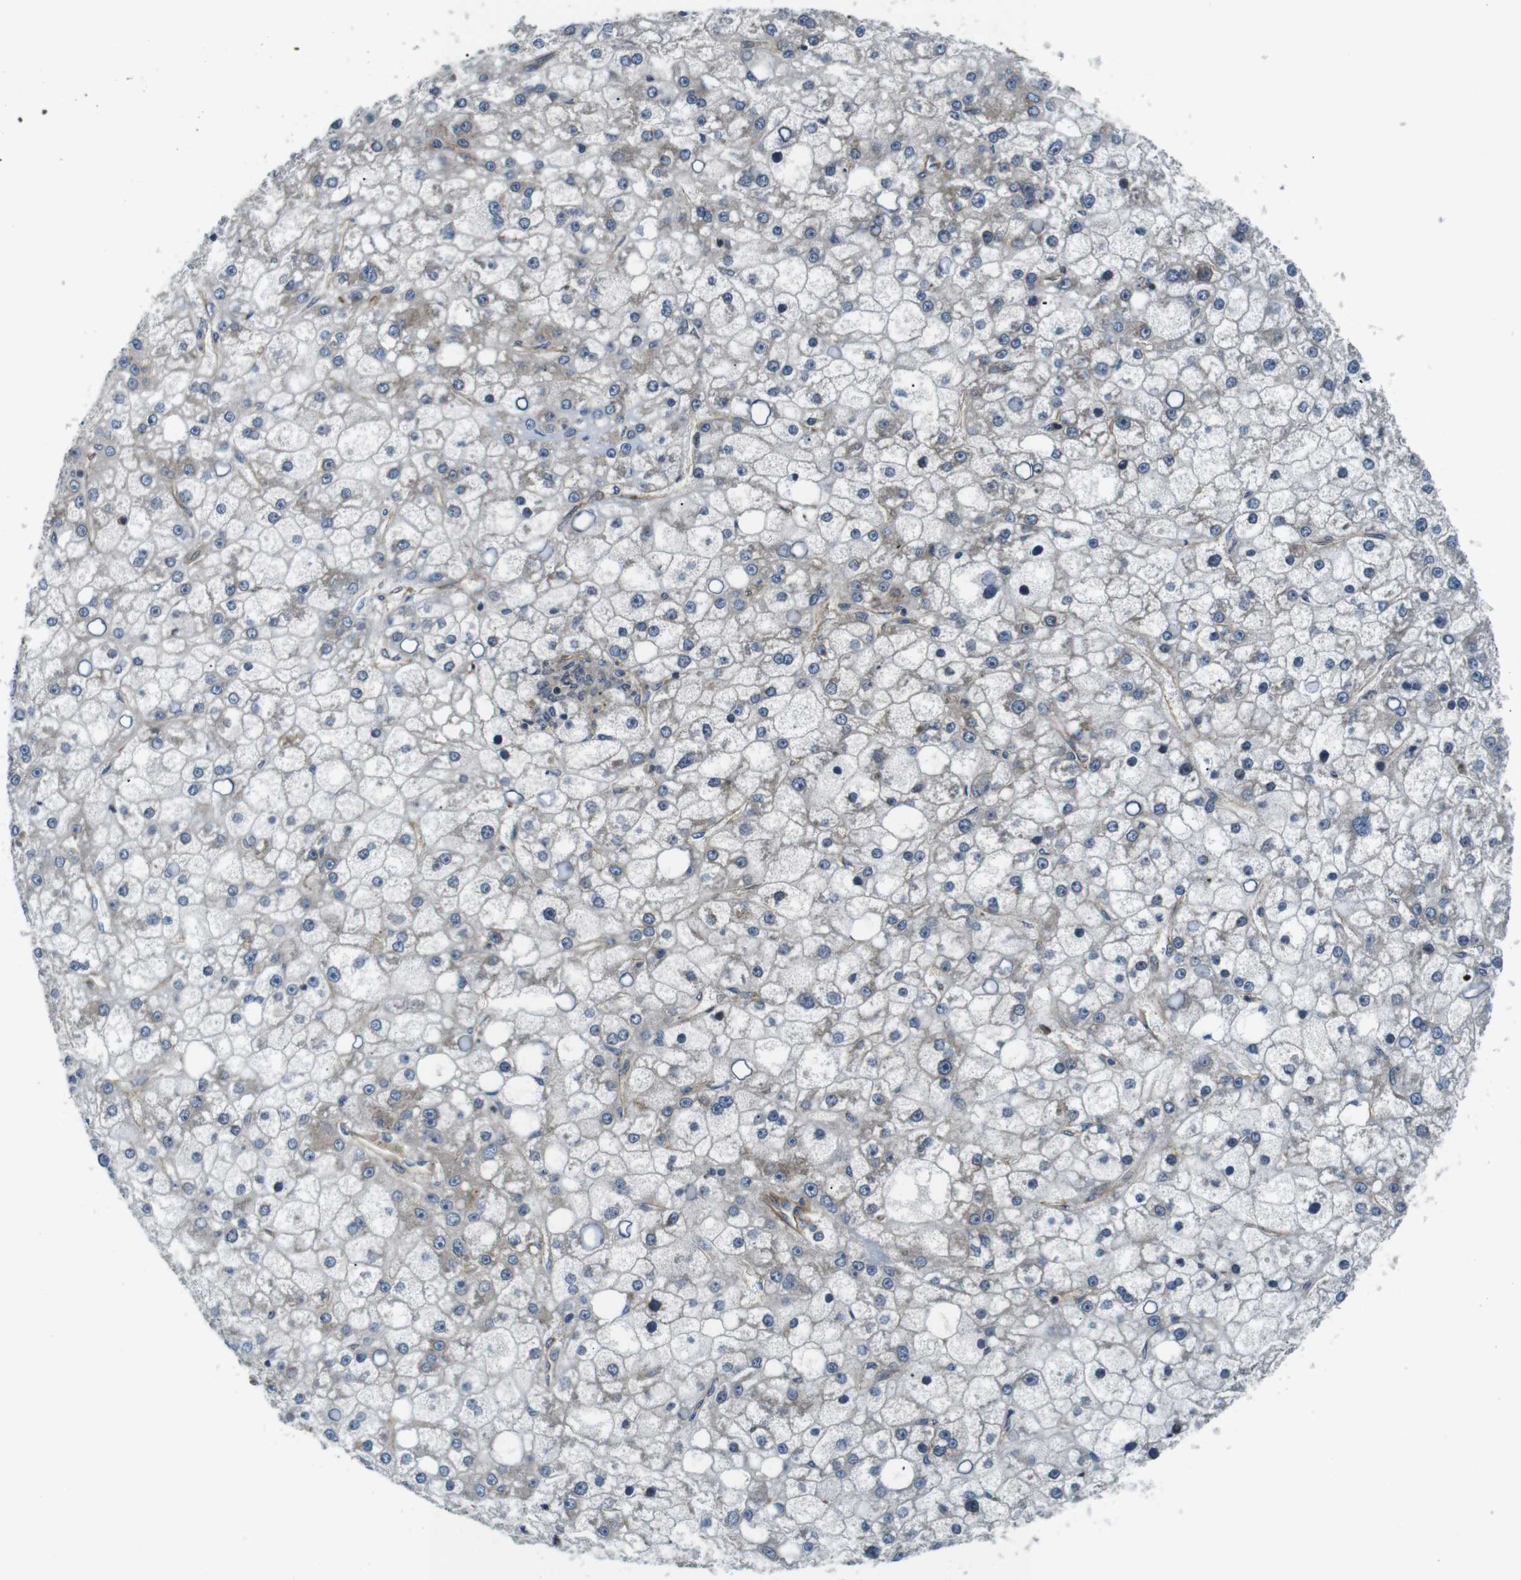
{"staining": {"intensity": "weak", "quantity": "<25%", "location": "cytoplasmic/membranous"}, "tissue": "liver cancer", "cell_type": "Tumor cells", "image_type": "cancer", "snomed": [{"axis": "morphology", "description": "Carcinoma, Hepatocellular, NOS"}, {"axis": "topography", "description": "Liver"}], "caption": "Protein analysis of liver cancer (hepatocellular carcinoma) displays no significant positivity in tumor cells.", "gene": "TSC1", "patient": {"sex": "male", "age": 67}}